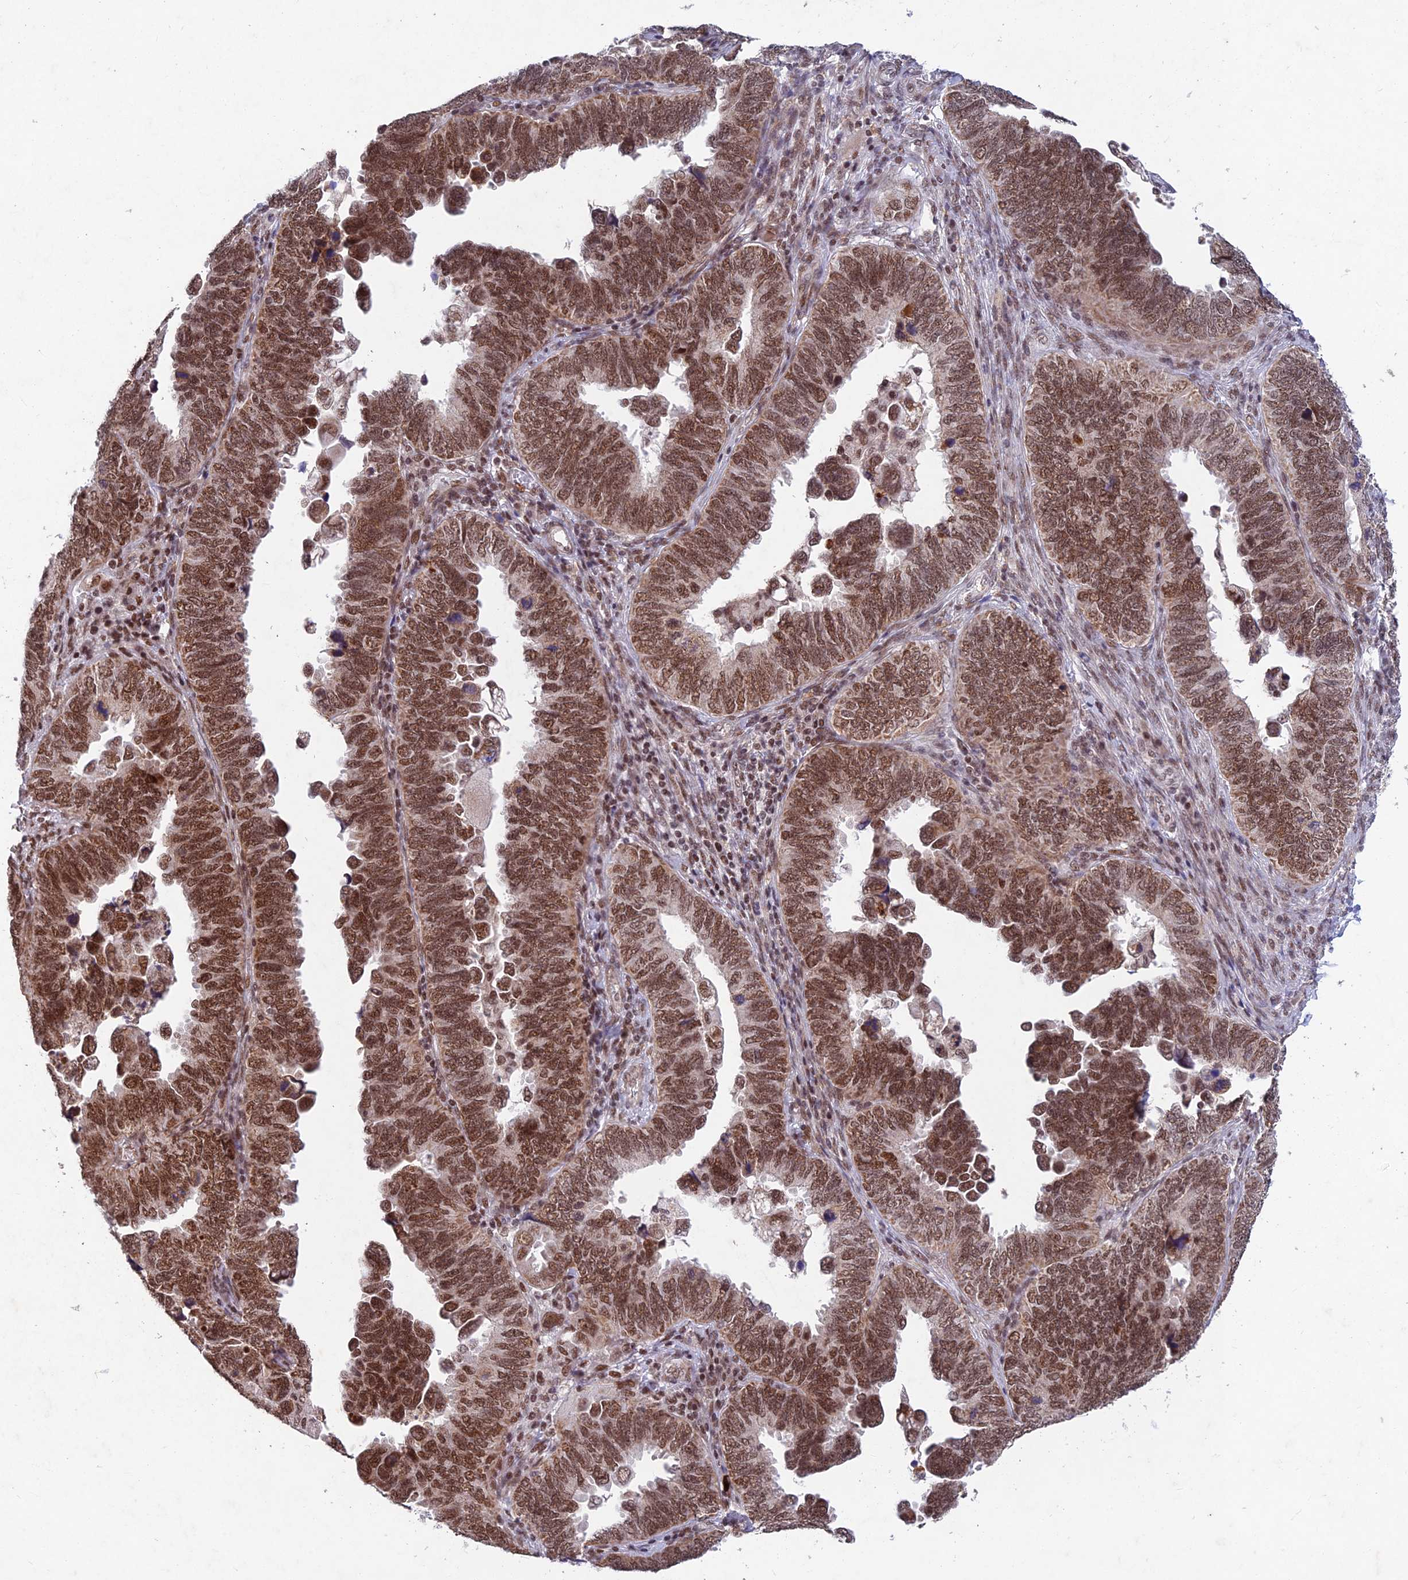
{"staining": {"intensity": "strong", "quantity": ">75%", "location": "cytoplasmic/membranous,nuclear"}, "tissue": "endometrial cancer", "cell_type": "Tumor cells", "image_type": "cancer", "snomed": [{"axis": "morphology", "description": "Adenocarcinoma, NOS"}, {"axis": "topography", "description": "Endometrium"}], "caption": "Protein staining by immunohistochemistry shows strong cytoplasmic/membranous and nuclear staining in approximately >75% of tumor cells in adenocarcinoma (endometrial).", "gene": "RAVER1", "patient": {"sex": "female", "age": 79}}